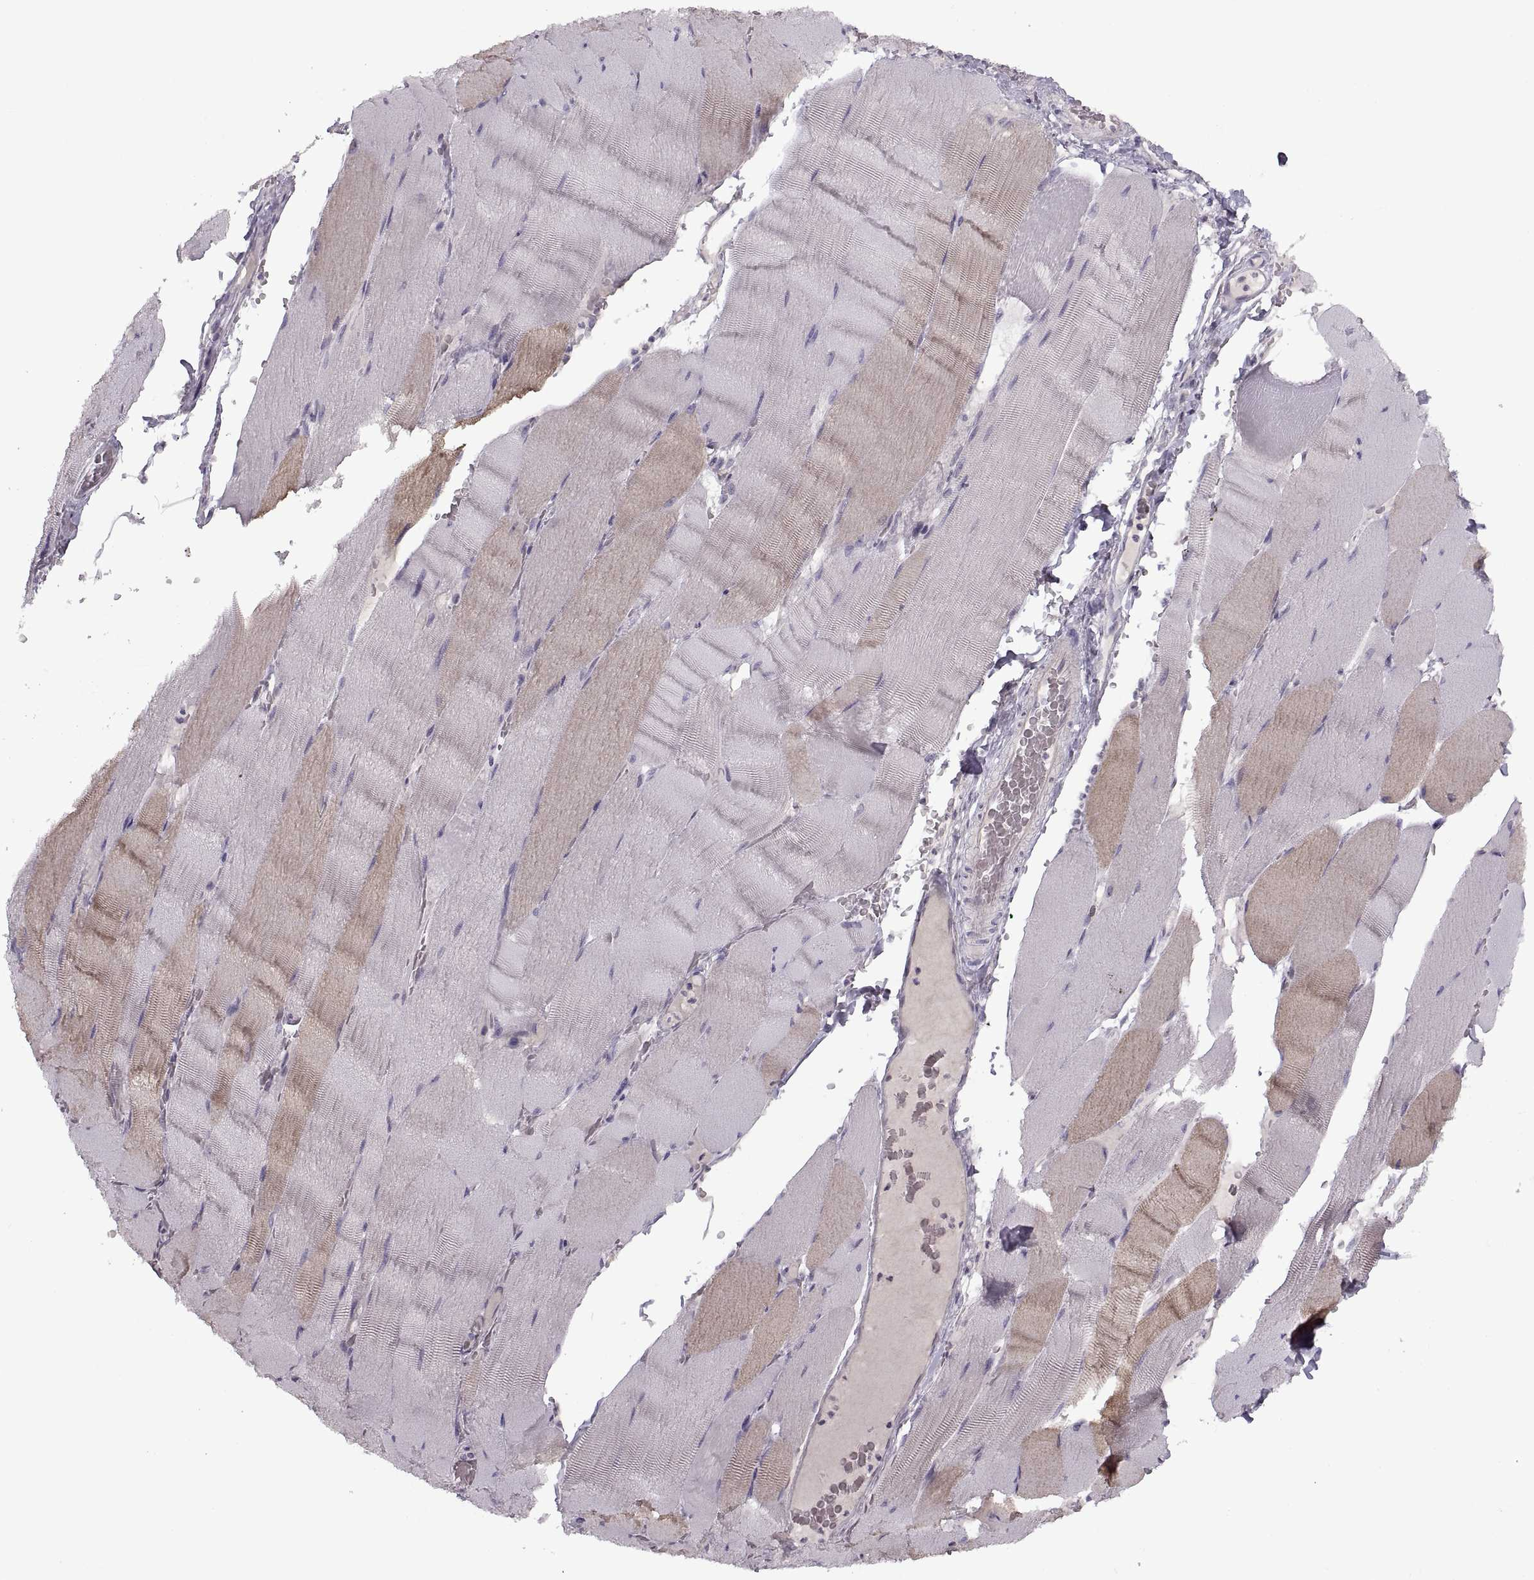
{"staining": {"intensity": "weak", "quantity": "25%-75%", "location": "cytoplasmic/membranous"}, "tissue": "skeletal muscle", "cell_type": "Myocytes", "image_type": "normal", "snomed": [{"axis": "morphology", "description": "Normal tissue, NOS"}, {"axis": "topography", "description": "Skeletal muscle"}], "caption": "This micrograph exhibits IHC staining of normal skeletal muscle, with low weak cytoplasmic/membranous staining in about 25%-75% of myocytes.", "gene": "PIERCE1", "patient": {"sex": "male", "age": 56}}